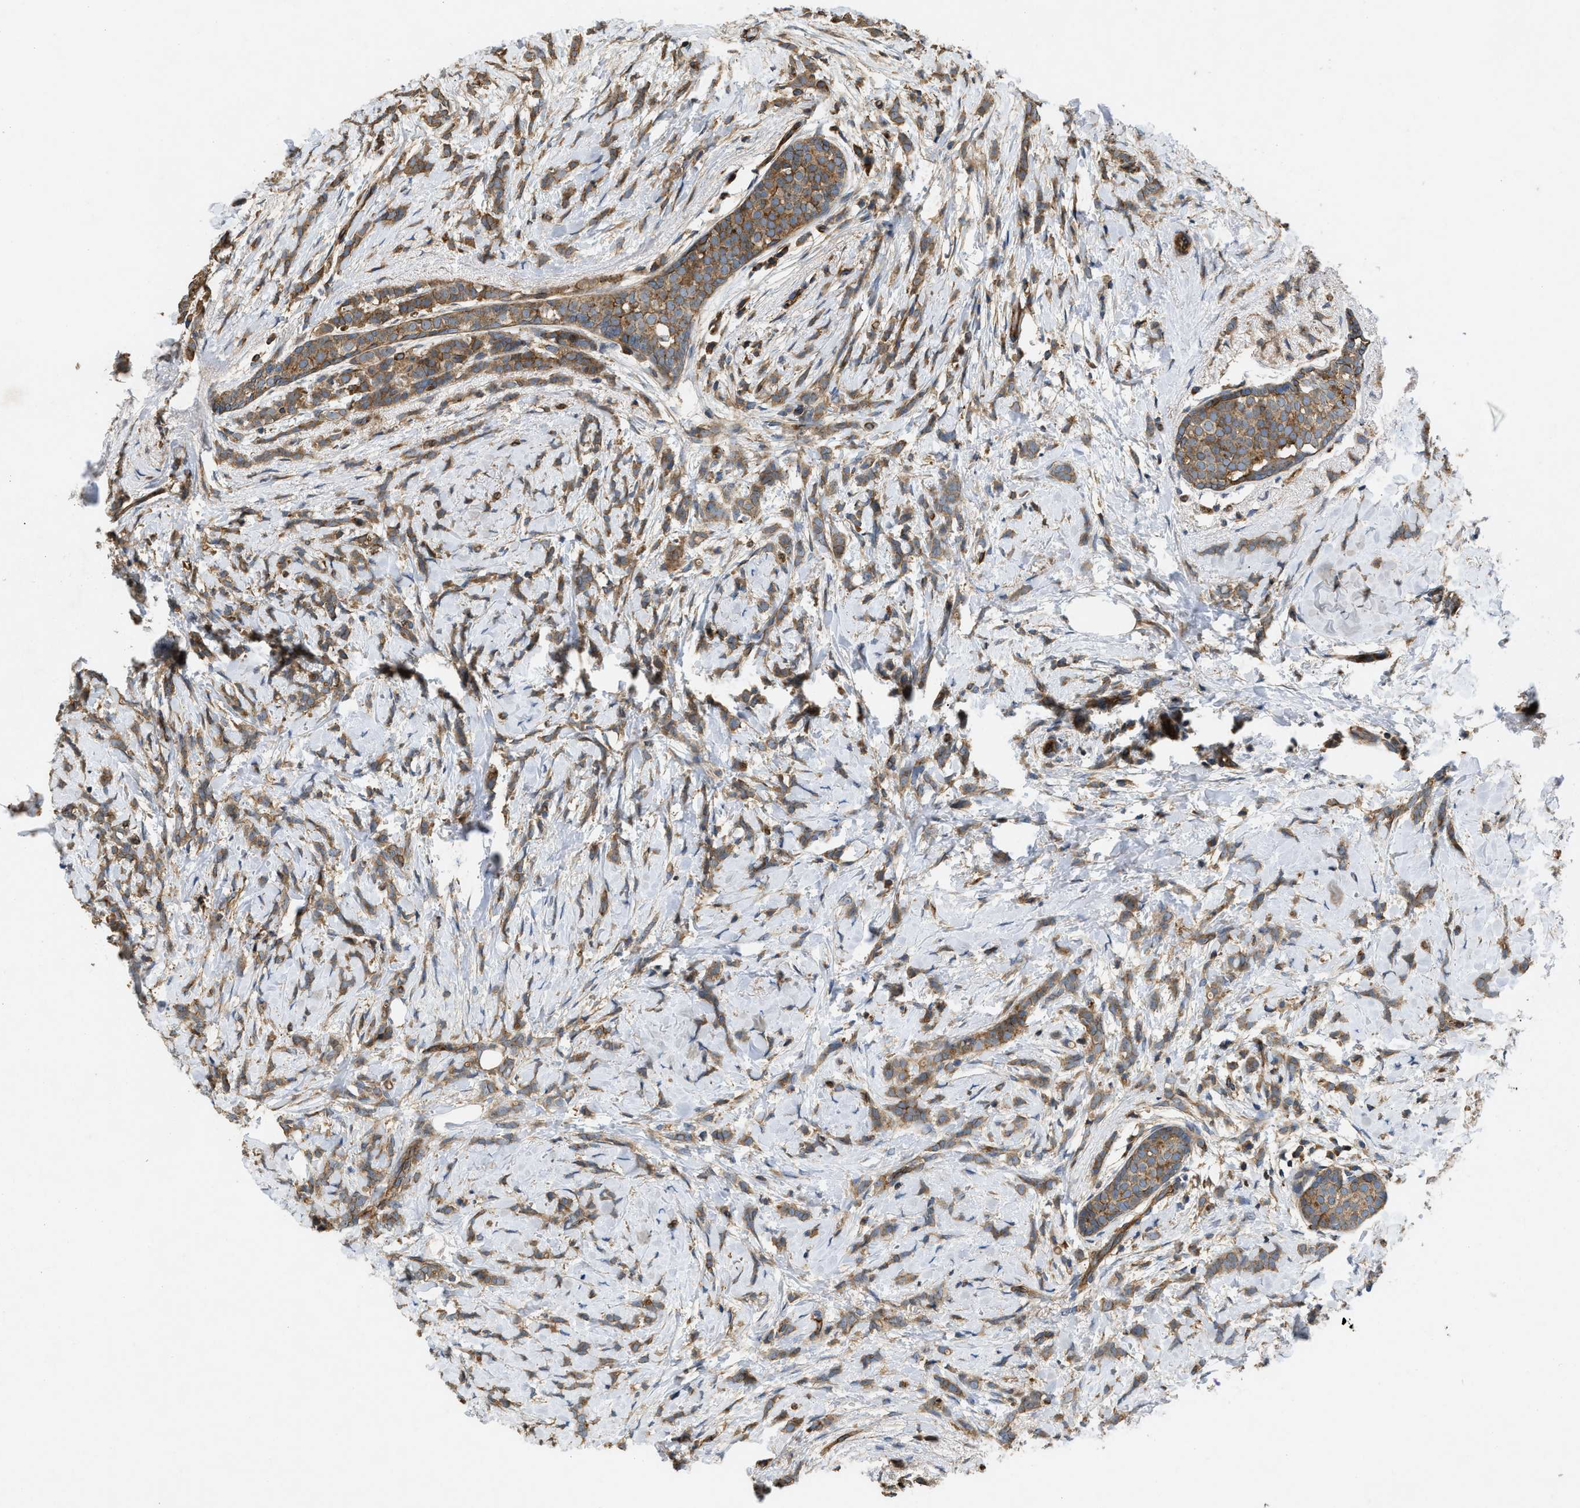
{"staining": {"intensity": "moderate", "quantity": ">75%", "location": "cytoplasmic/membranous"}, "tissue": "breast cancer", "cell_type": "Tumor cells", "image_type": "cancer", "snomed": [{"axis": "morphology", "description": "Lobular carcinoma, in situ"}, {"axis": "morphology", "description": "Lobular carcinoma"}, {"axis": "topography", "description": "Breast"}], "caption": "A medium amount of moderate cytoplasmic/membranous expression is appreciated in about >75% of tumor cells in breast cancer (lobular carcinoma in situ) tissue.", "gene": "GNB4", "patient": {"sex": "female", "age": 41}}